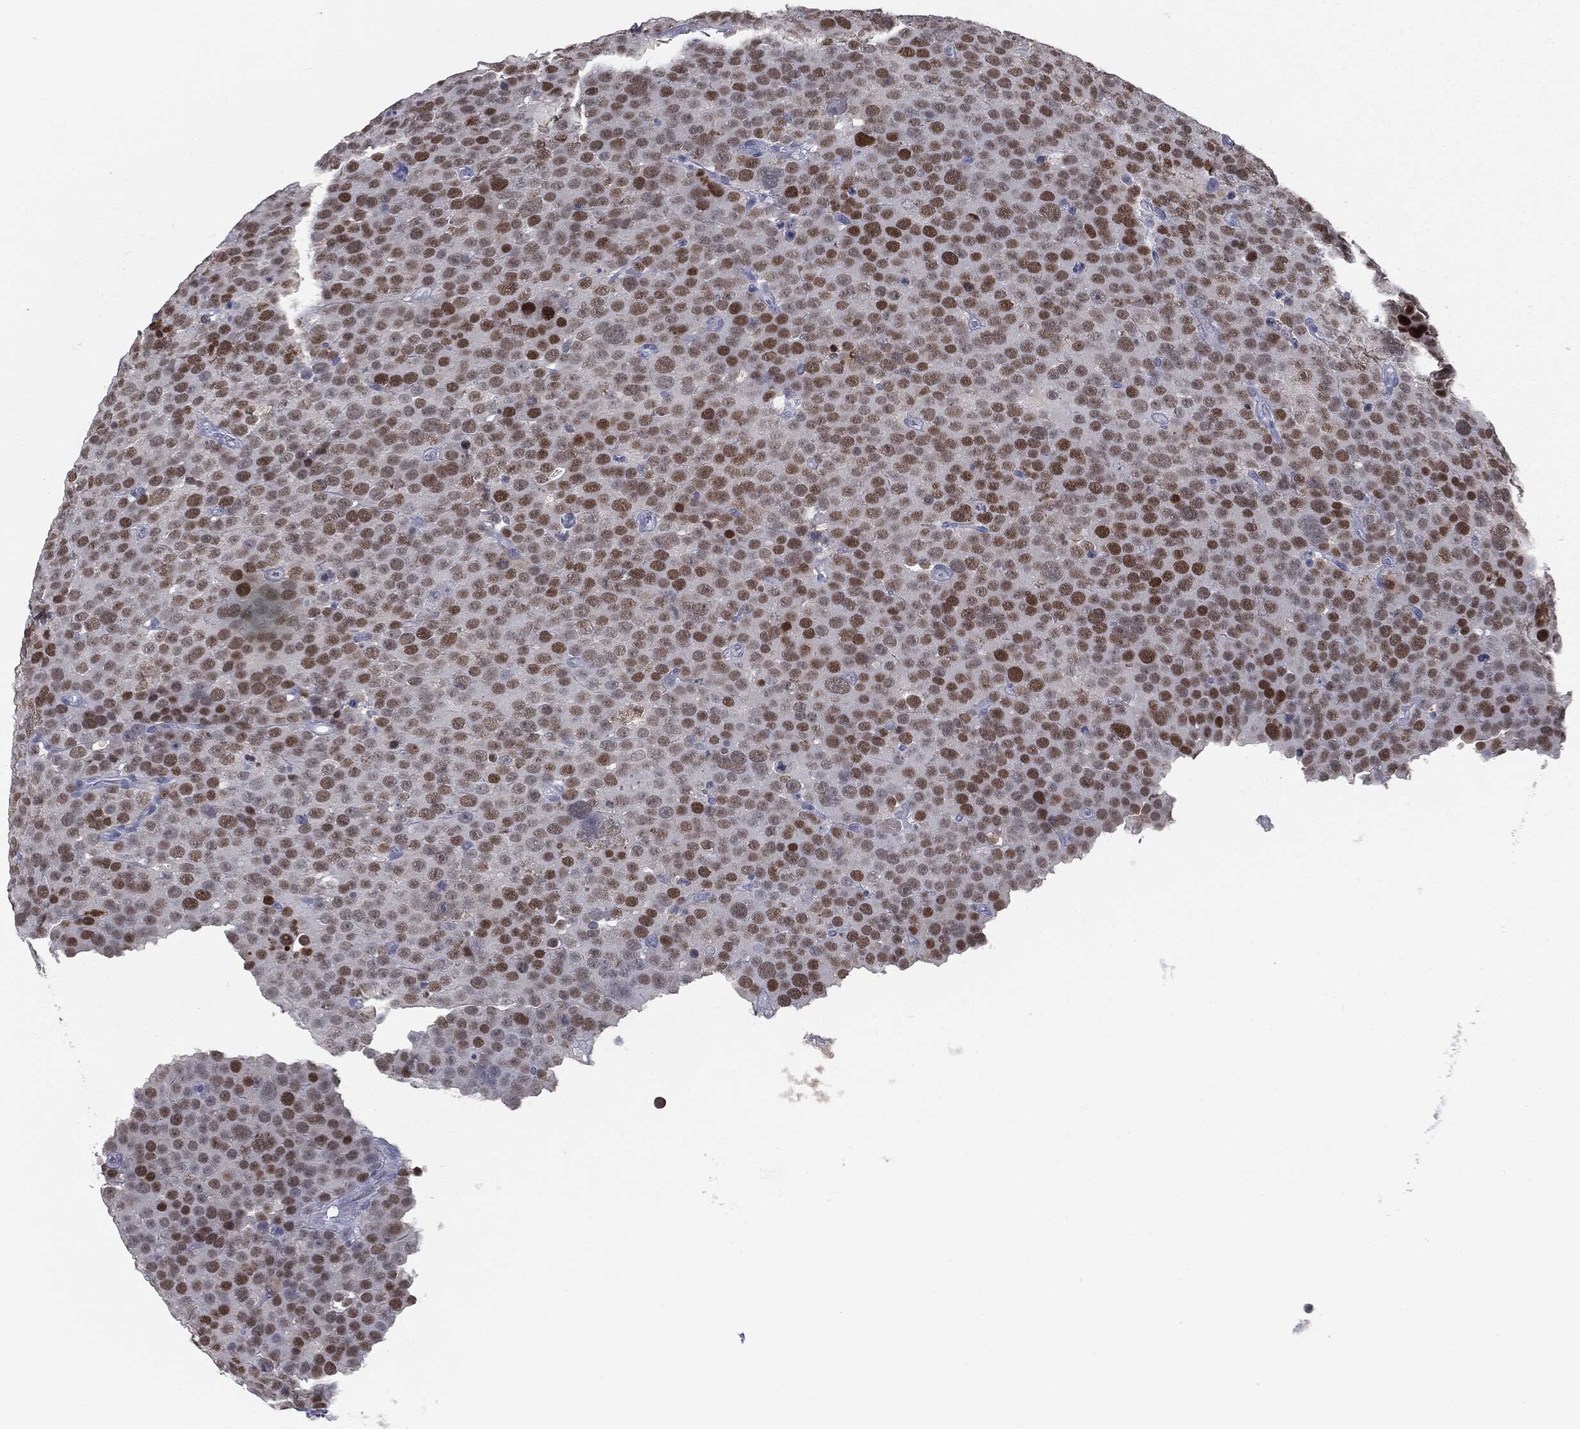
{"staining": {"intensity": "moderate", "quantity": "25%-75%", "location": "nuclear"}, "tissue": "testis cancer", "cell_type": "Tumor cells", "image_type": "cancer", "snomed": [{"axis": "morphology", "description": "Seminoma, NOS"}, {"axis": "topography", "description": "Testis"}], "caption": "Immunohistochemical staining of human testis cancer (seminoma) demonstrates medium levels of moderate nuclear protein expression in about 25%-75% of tumor cells.", "gene": "PRAME", "patient": {"sex": "male", "age": 71}}